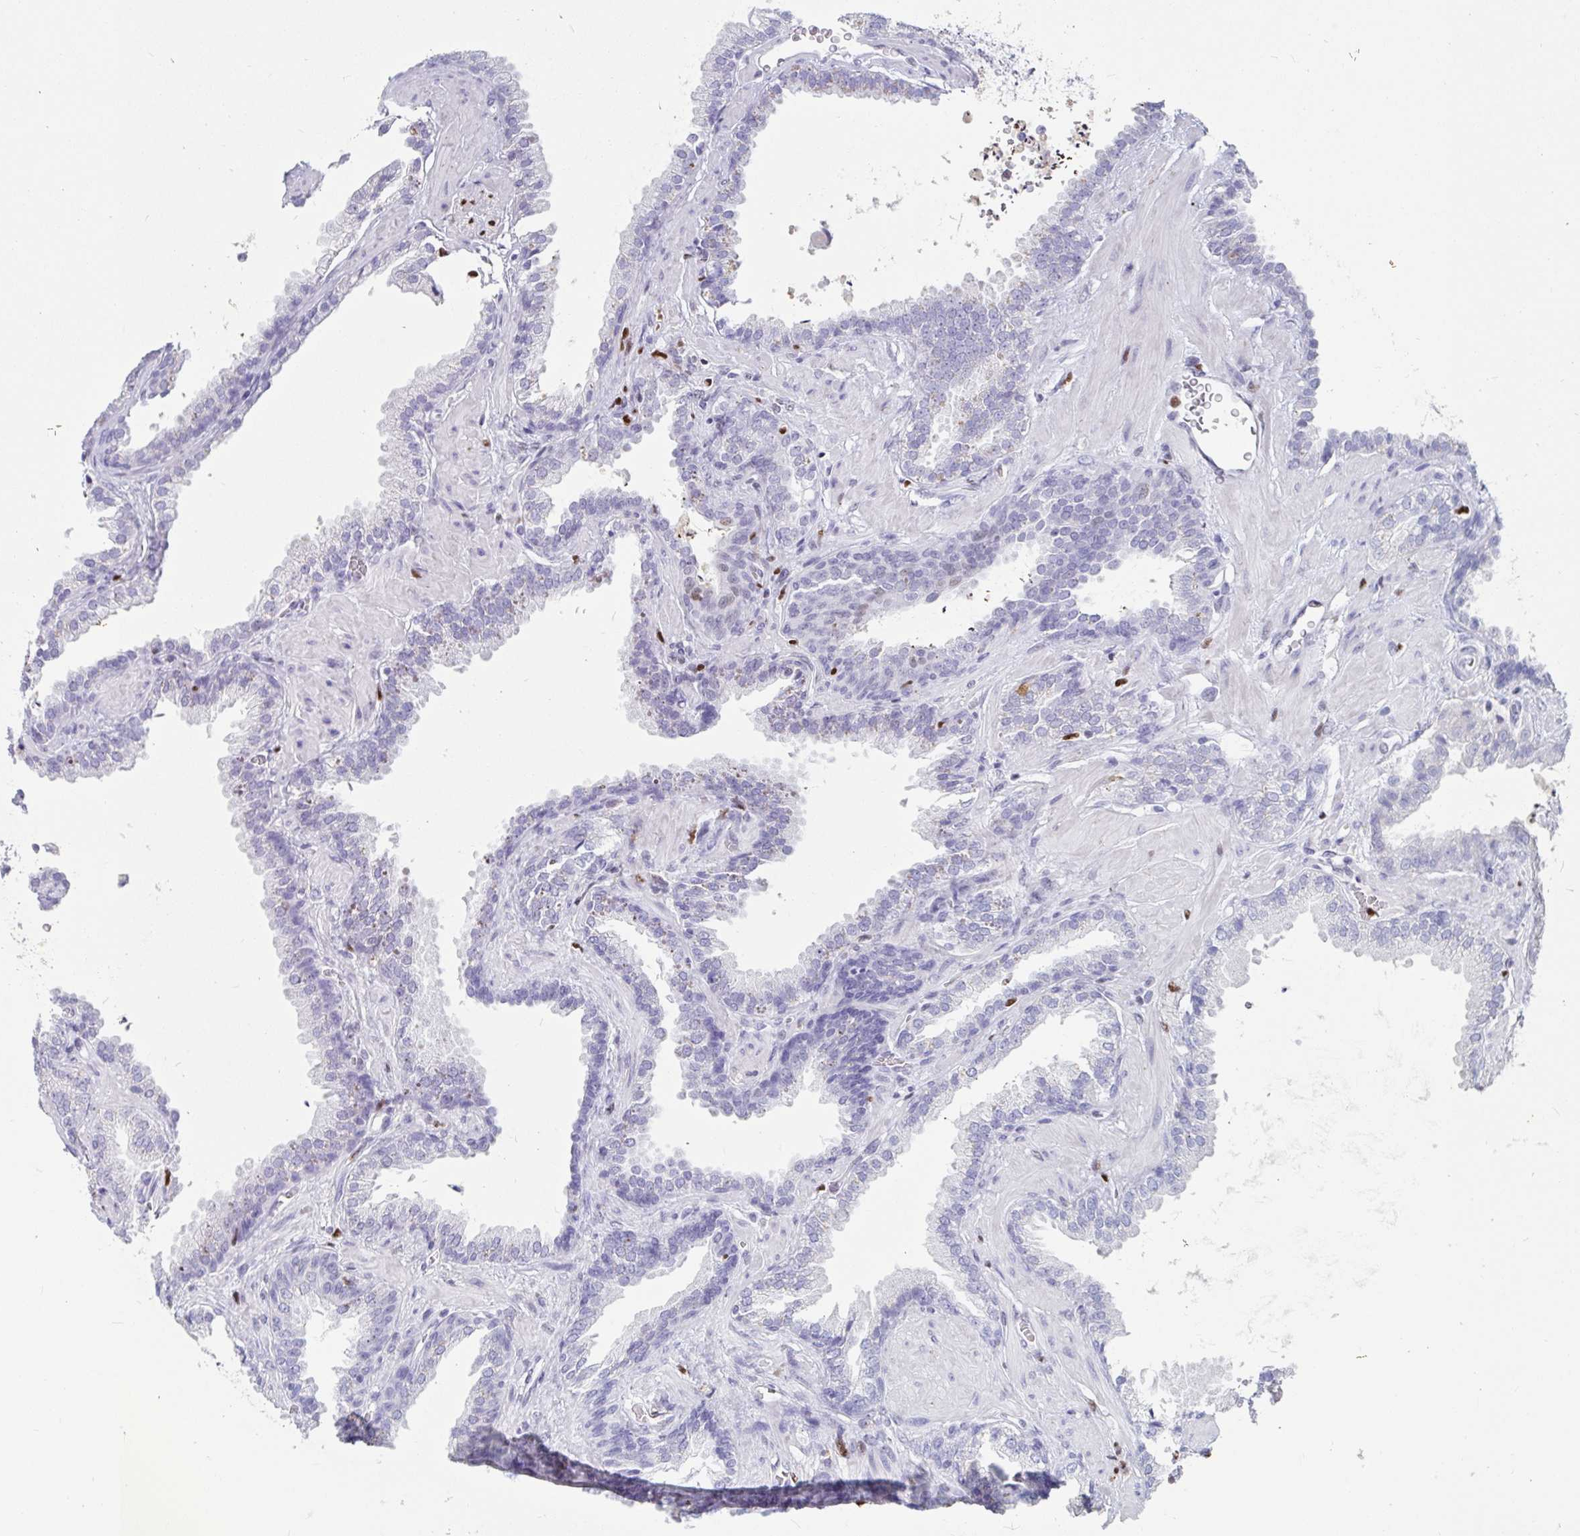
{"staining": {"intensity": "negative", "quantity": "none", "location": "none"}, "tissue": "prostate cancer", "cell_type": "Tumor cells", "image_type": "cancer", "snomed": [{"axis": "morphology", "description": "Adenocarcinoma, Low grade"}, {"axis": "topography", "description": "Prostate"}], "caption": "An image of adenocarcinoma (low-grade) (prostate) stained for a protein displays no brown staining in tumor cells.", "gene": "ZNF586", "patient": {"sex": "male", "age": 67}}